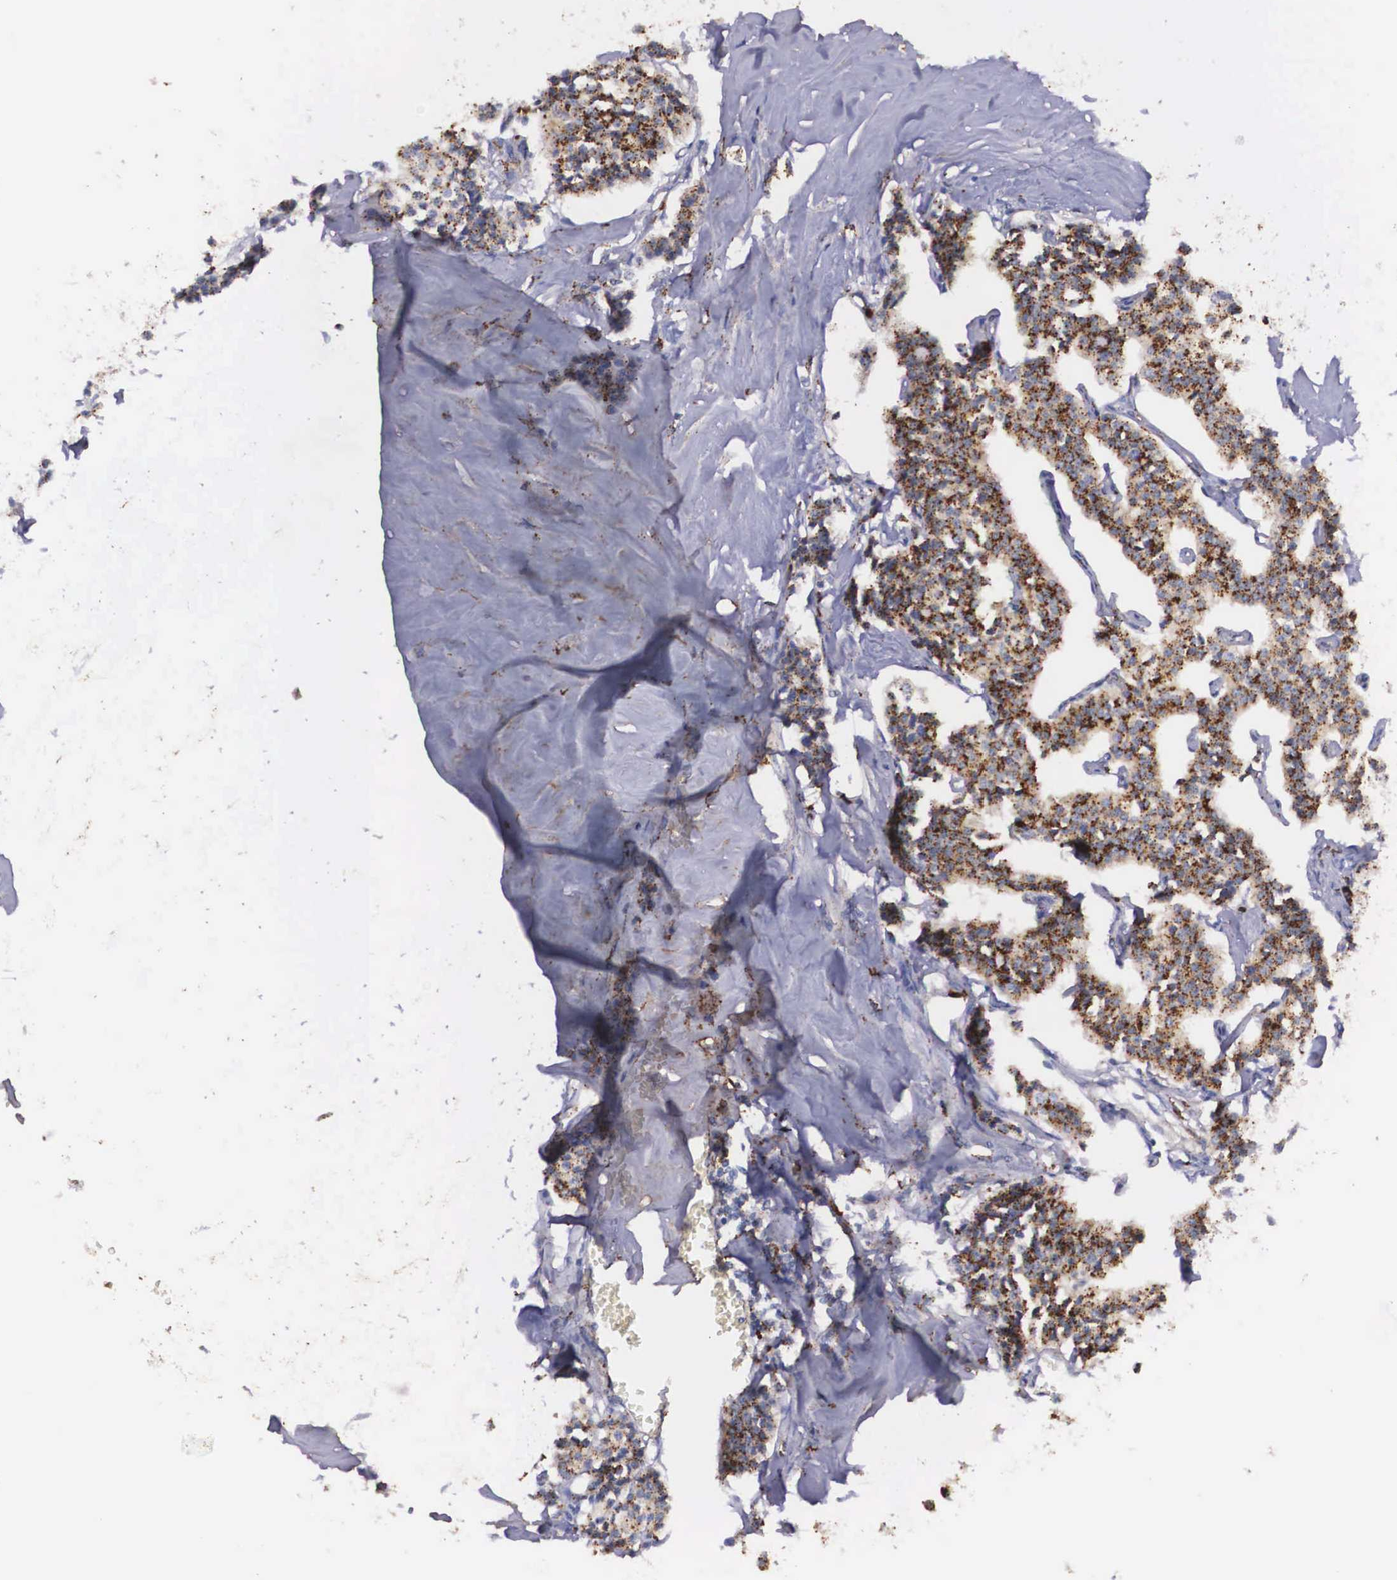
{"staining": {"intensity": "moderate", "quantity": ">75%", "location": "cytoplasmic/membranous"}, "tissue": "carcinoid", "cell_type": "Tumor cells", "image_type": "cancer", "snomed": [{"axis": "morphology", "description": "Carcinoid, malignant, NOS"}, {"axis": "topography", "description": "Small intestine"}], "caption": "A medium amount of moderate cytoplasmic/membranous expression is appreciated in approximately >75% of tumor cells in malignant carcinoid tissue.", "gene": "NAGA", "patient": {"sex": "male", "age": 63}}